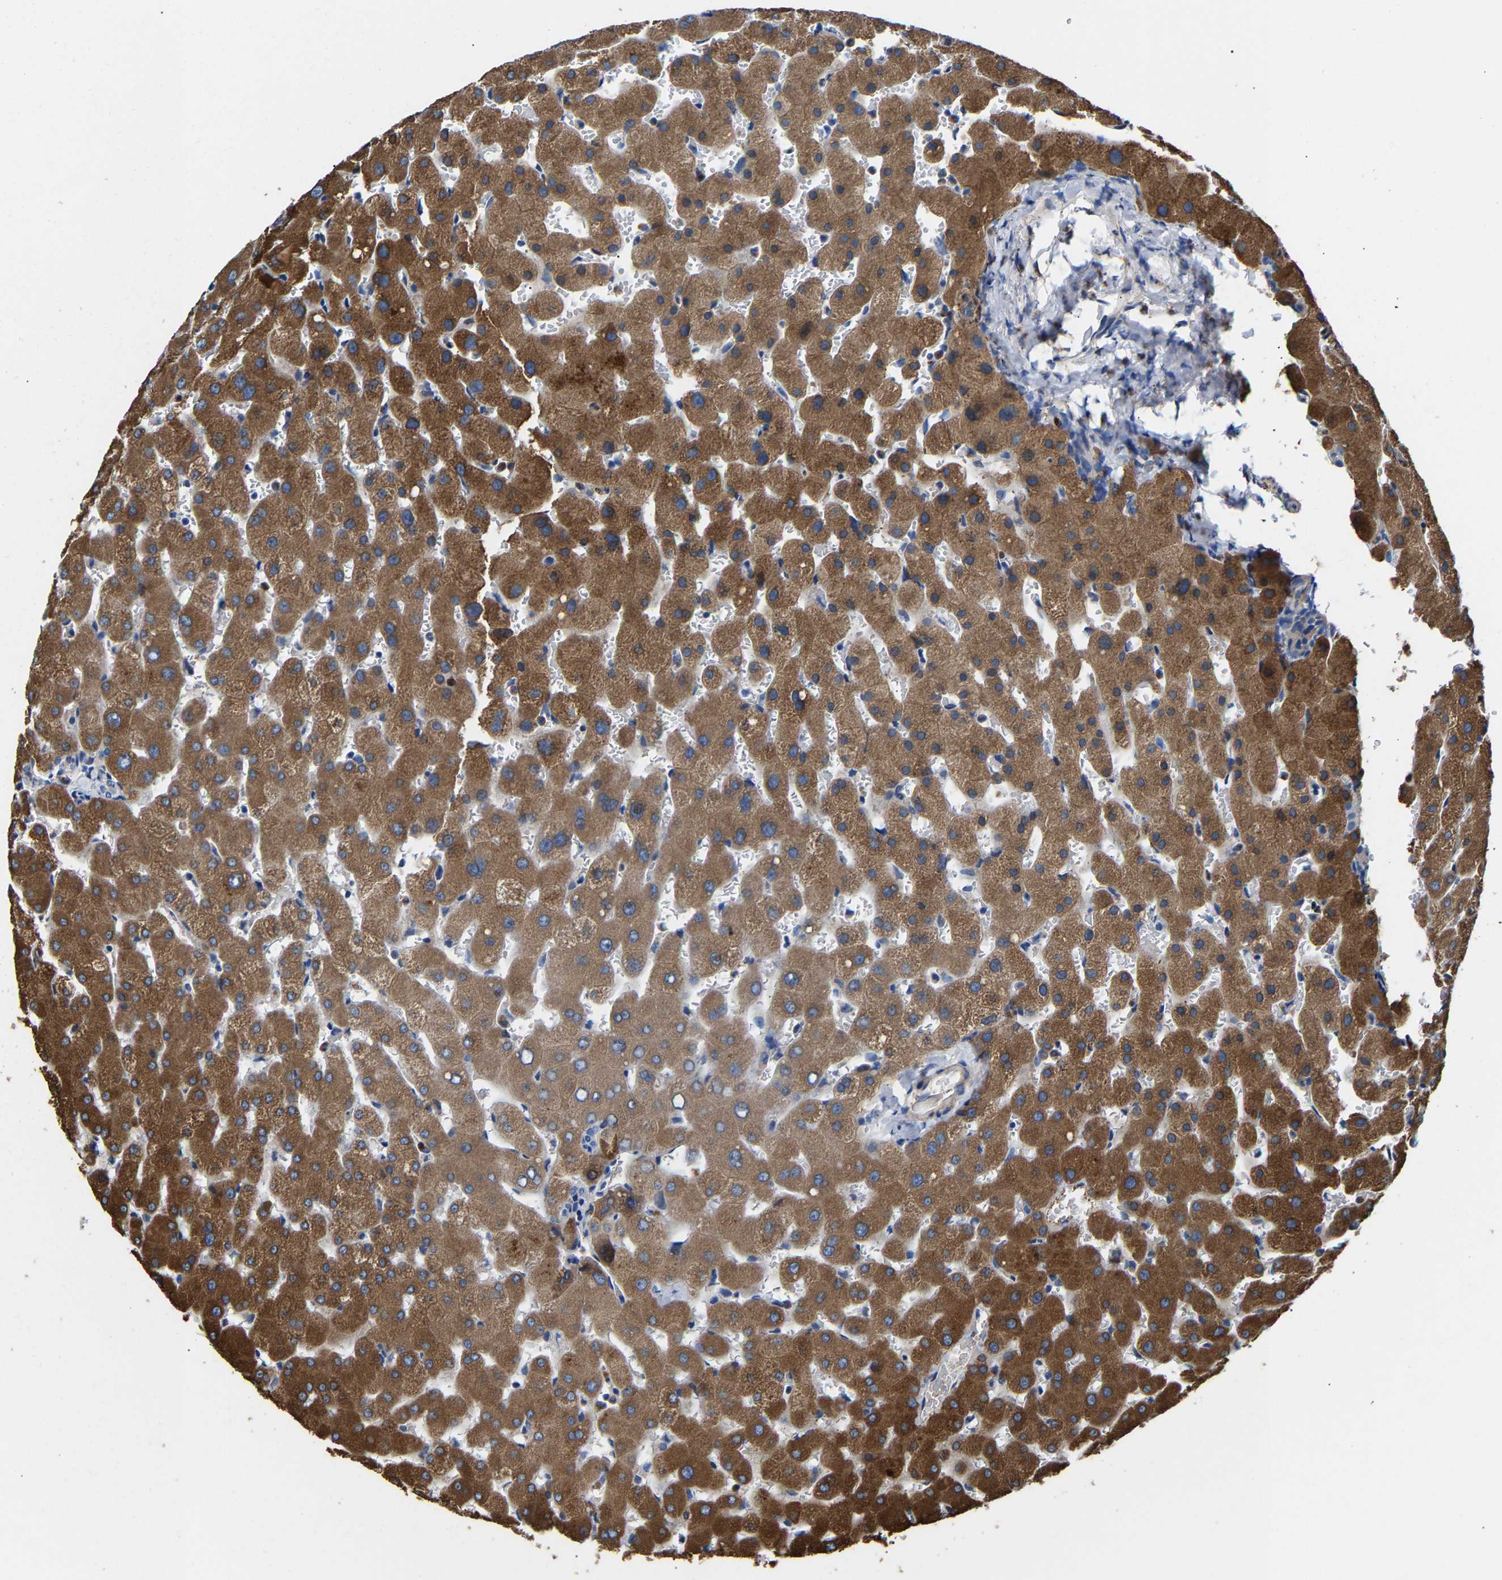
{"staining": {"intensity": "negative", "quantity": "none", "location": "none"}, "tissue": "liver", "cell_type": "Cholangiocytes", "image_type": "normal", "snomed": [{"axis": "morphology", "description": "Normal tissue, NOS"}, {"axis": "topography", "description": "Liver"}], "caption": "High power microscopy micrograph of an IHC micrograph of normal liver, revealing no significant staining in cholangiocytes.", "gene": "CCDC171", "patient": {"sex": "female", "age": 63}}